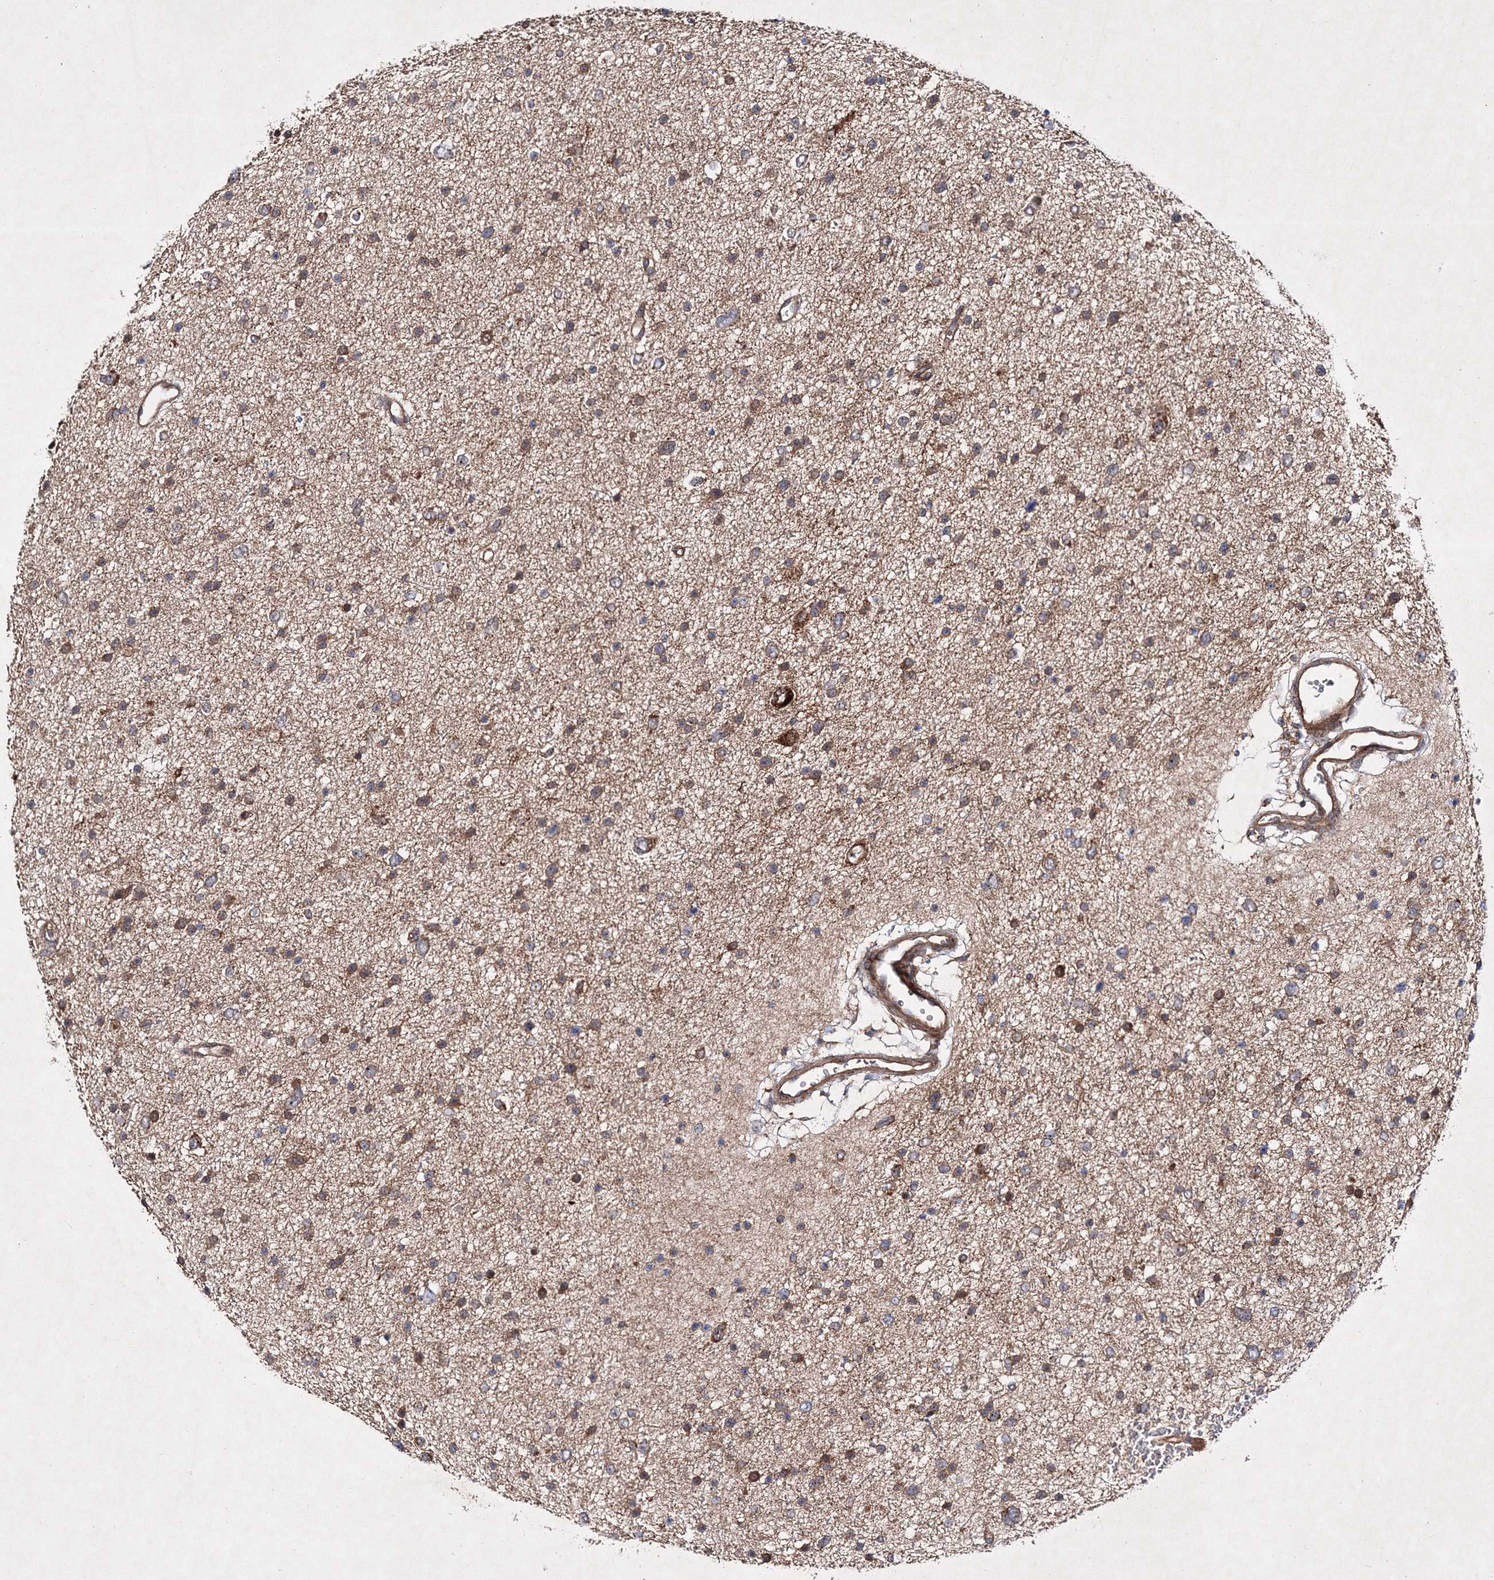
{"staining": {"intensity": "moderate", "quantity": "25%-75%", "location": "cytoplasmic/membranous"}, "tissue": "glioma", "cell_type": "Tumor cells", "image_type": "cancer", "snomed": [{"axis": "morphology", "description": "Glioma, malignant, Low grade"}, {"axis": "topography", "description": "Brain"}], "caption": "A brown stain labels moderate cytoplasmic/membranous expression of a protein in human malignant glioma (low-grade) tumor cells.", "gene": "SCRN3", "patient": {"sex": "female", "age": 37}}